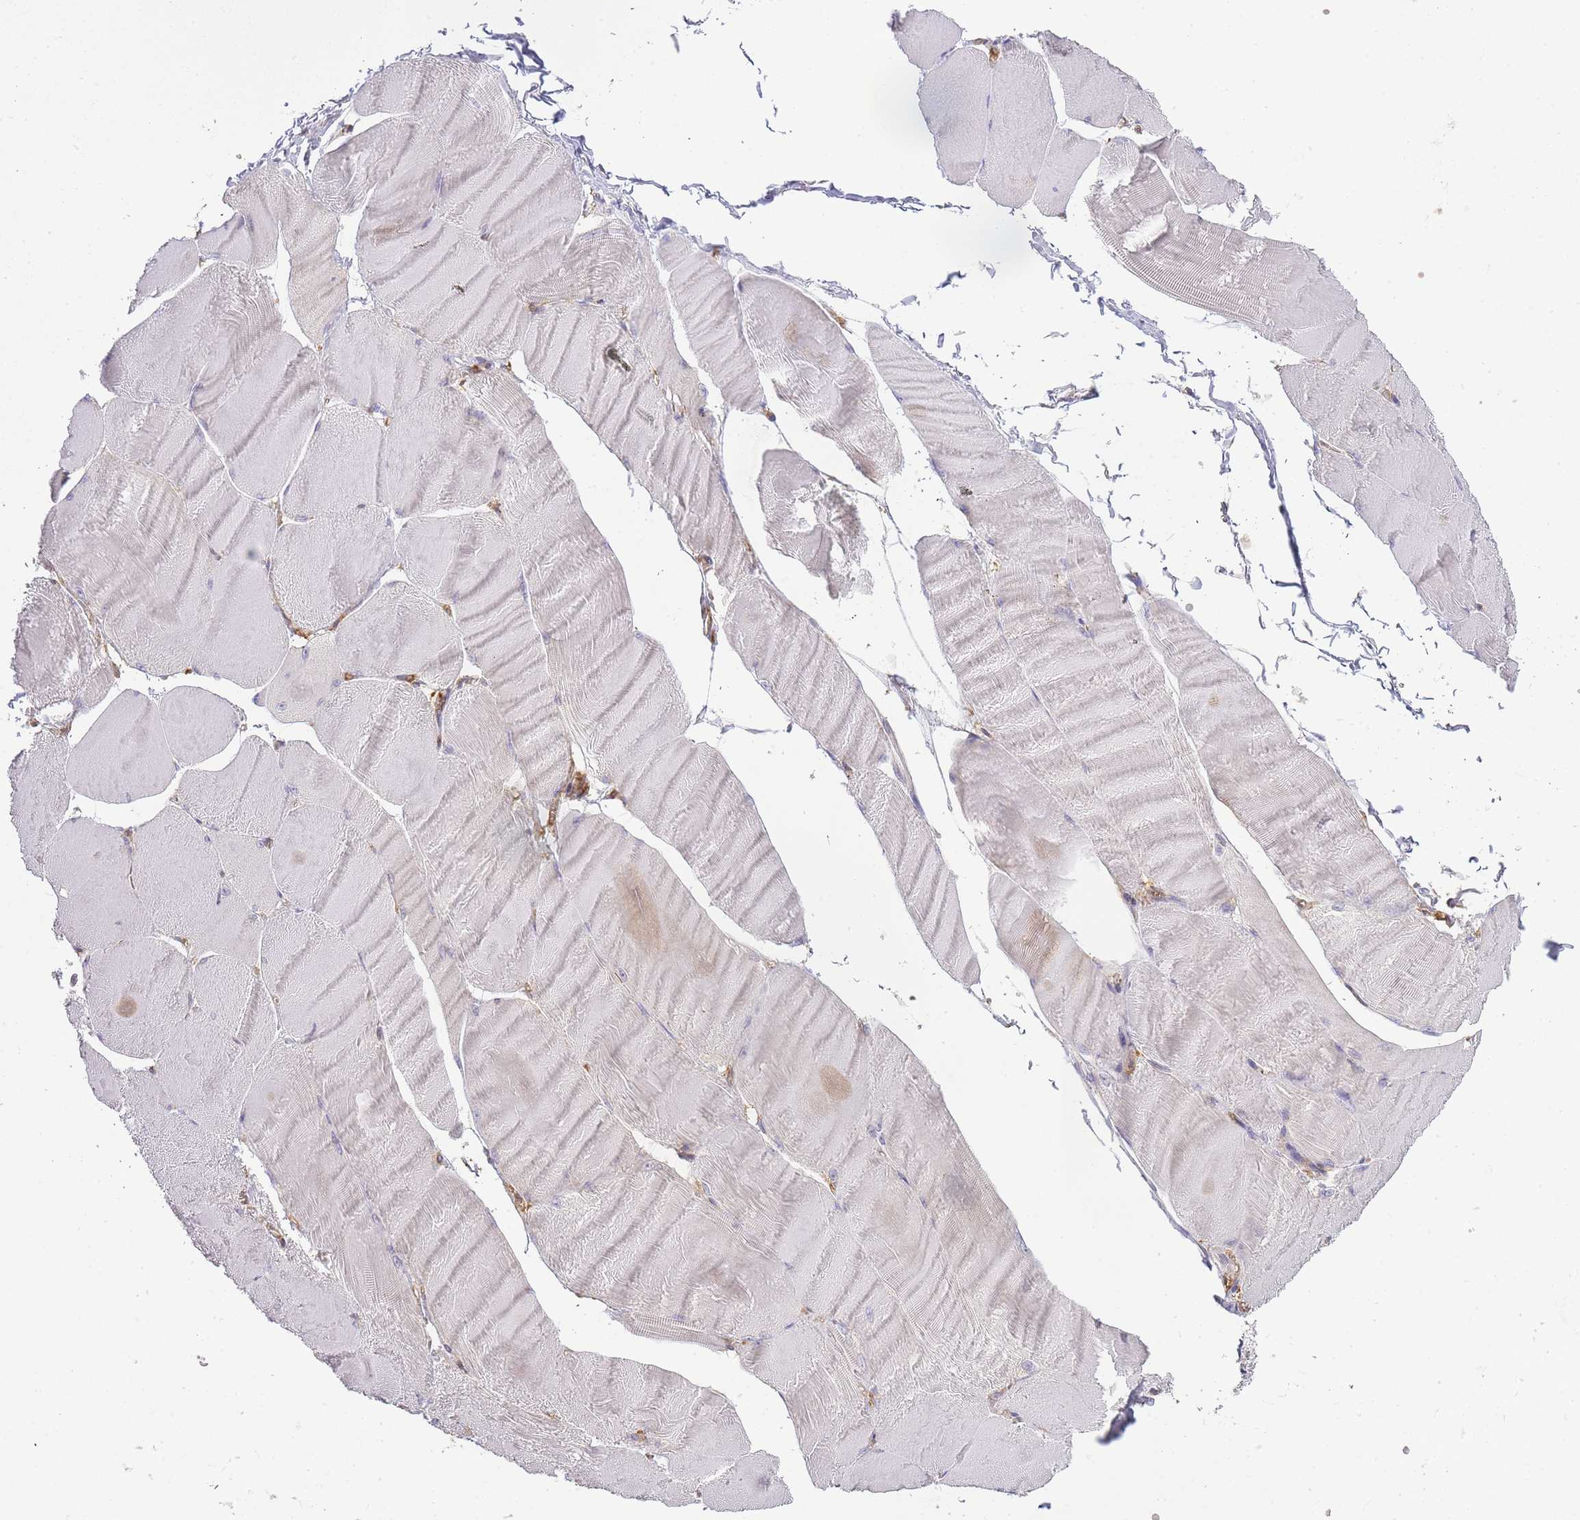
{"staining": {"intensity": "negative", "quantity": "none", "location": "none"}, "tissue": "skeletal muscle", "cell_type": "Myocytes", "image_type": "normal", "snomed": [{"axis": "morphology", "description": "Normal tissue, NOS"}, {"axis": "morphology", "description": "Basal cell carcinoma"}, {"axis": "topography", "description": "Skeletal muscle"}], "caption": "A histopathology image of human skeletal muscle is negative for staining in myocytes. (Brightfield microscopy of DAB immunohistochemistry (IHC) at high magnification).", "gene": "MSN", "patient": {"sex": "female", "age": 64}}